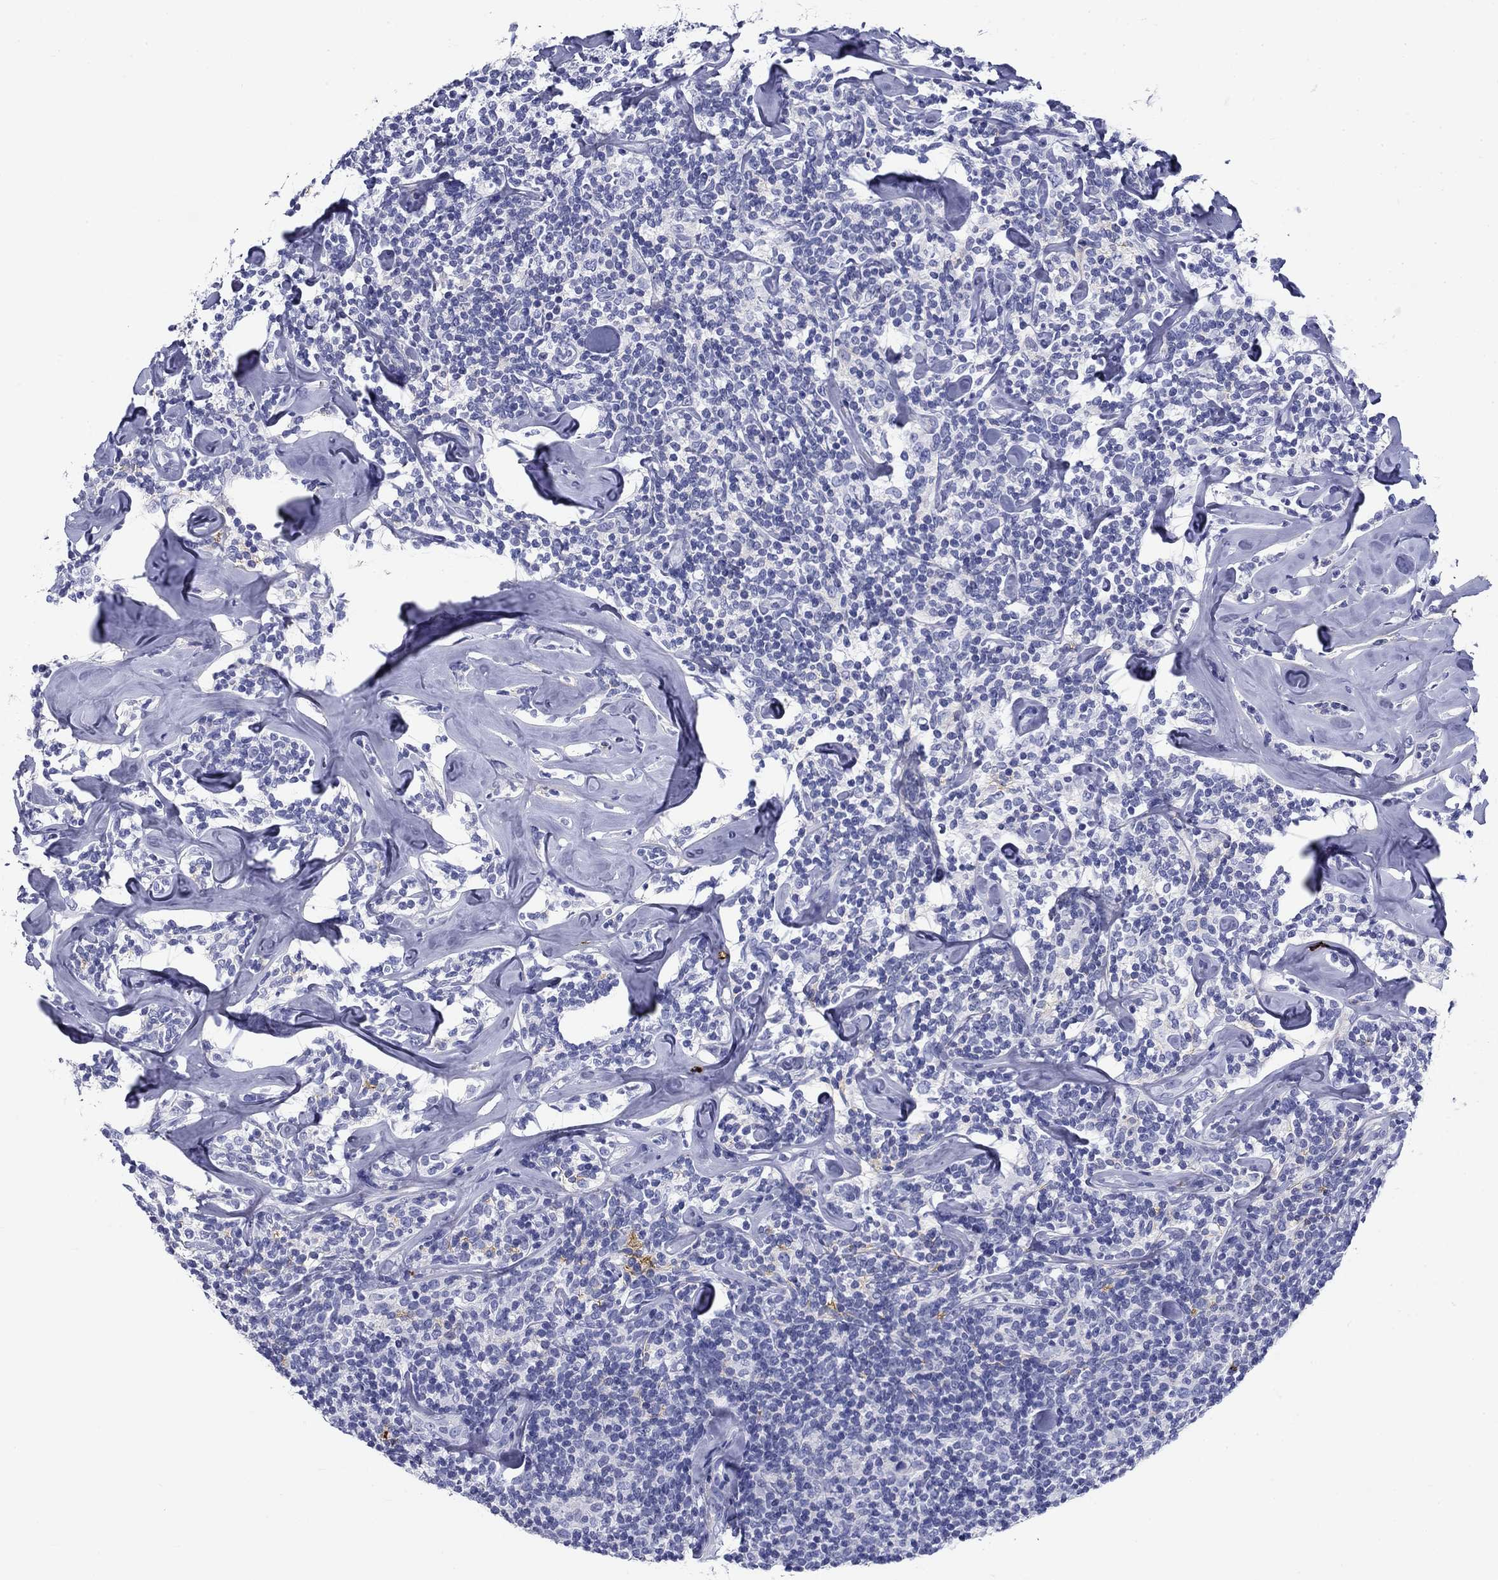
{"staining": {"intensity": "negative", "quantity": "none", "location": "none"}, "tissue": "lymphoma", "cell_type": "Tumor cells", "image_type": "cancer", "snomed": [{"axis": "morphology", "description": "Malignant lymphoma, non-Hodgkin's type, Low grade"}, {"axis": "topography", "description": "Lymph node"}], "caption": "A histopathology image of human lymphoma is negative for staining in tumor cells. (DAB immunohistochemistry, high magnification).", "gene": "CD40LG", "patient": {"sex": "female", "age": 56}}